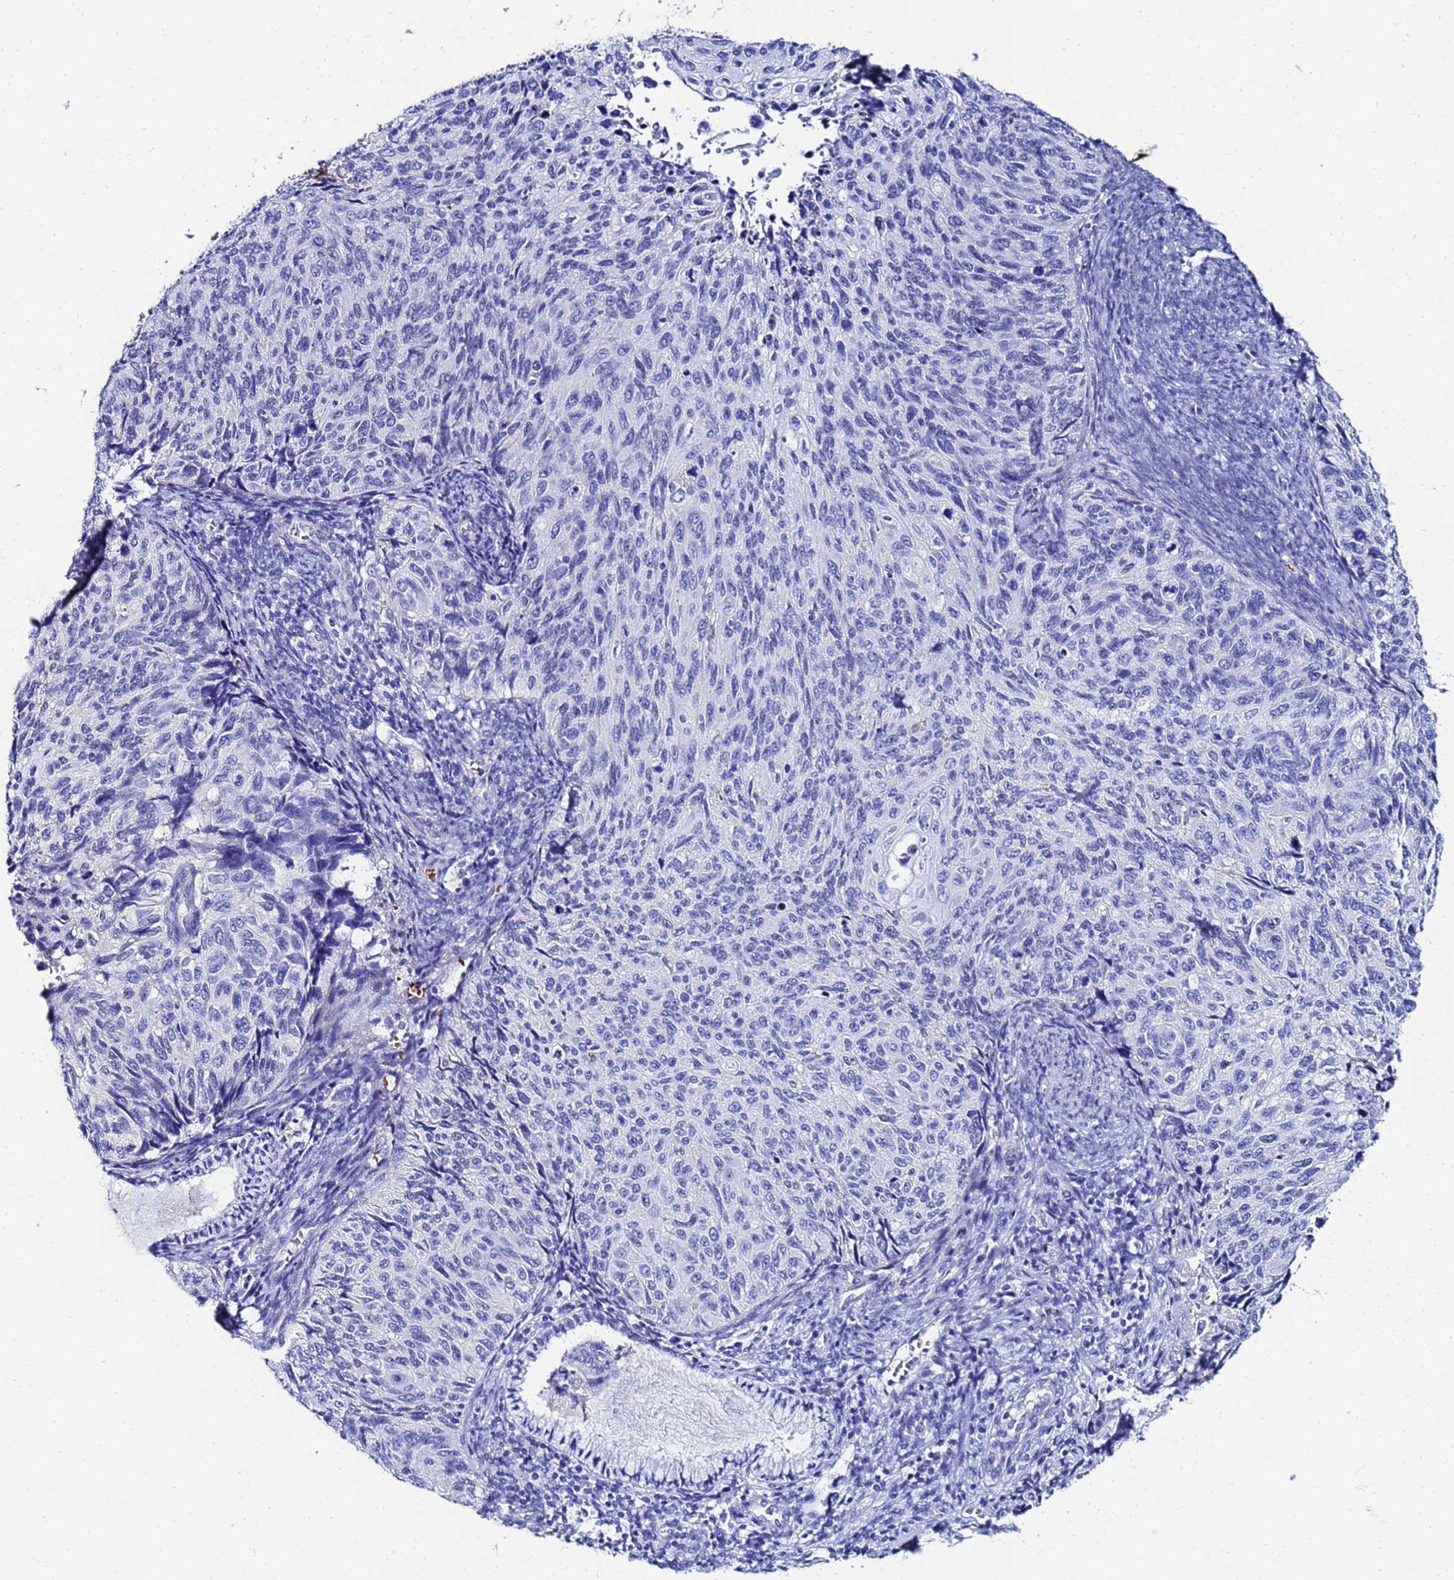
{"staining": {"intensity": "negative", "quantity": "none", "location": "none"}, "tissue": "cervical cancer", "cell_type": "Tumor cells", "image_type": "cancer", "snomed": [{"axis": "morphology", "description": "Squamous cell carcinoma, NOS"}, {"axis": "topography", "description": "Cervix"}], "caption": "Image shows no protein expression in tumor cells of cervical cancer (squamous cell carcinoma) tissue. (DAB immunohistochemistry with hematoxylin counter stain).", "gene": "ZNF26", "patient": {"sex": "female", "age": 70}}